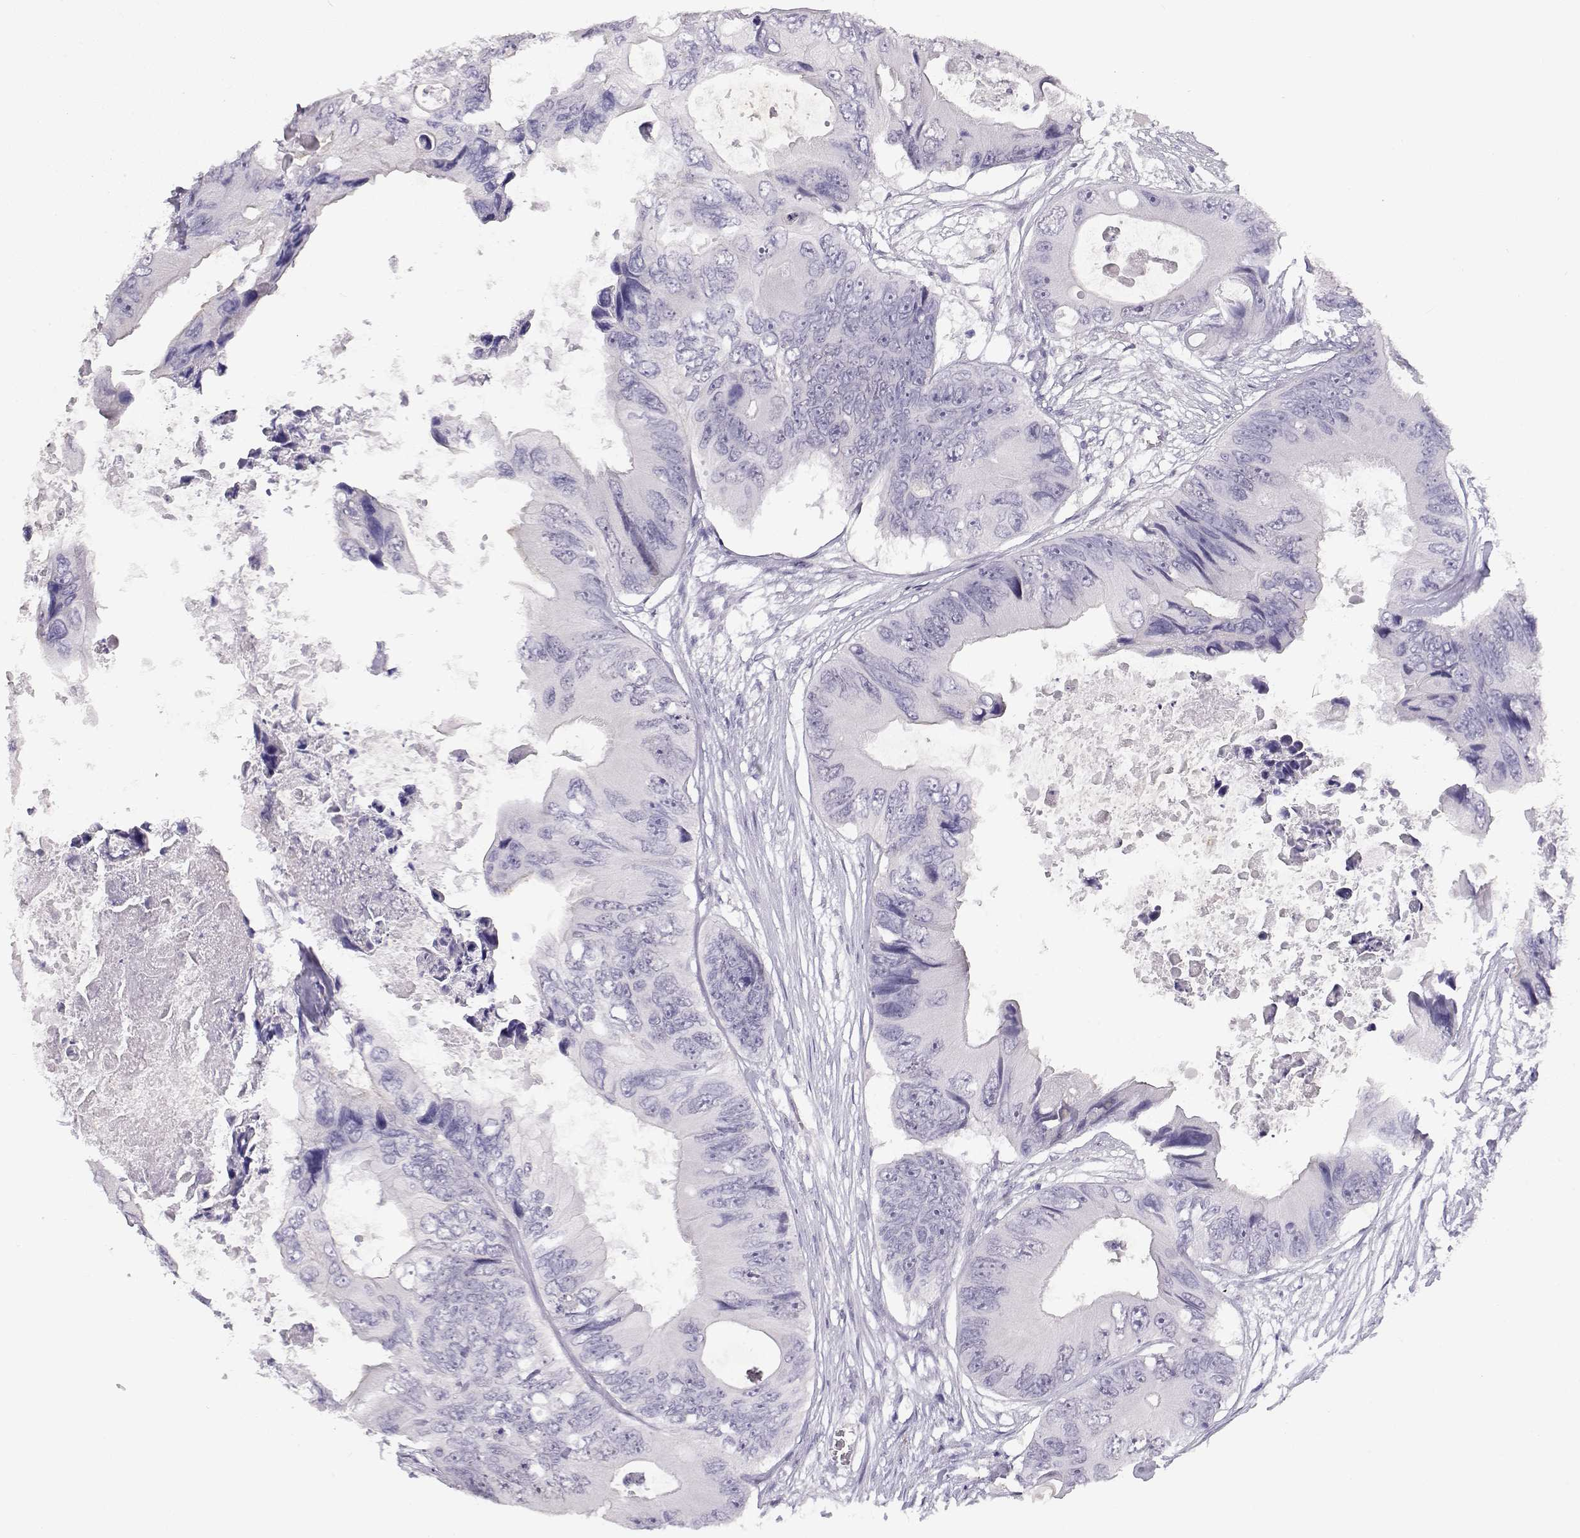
{"staining": {"intensity": "negative", "quantity": "none", "location": "none"}, "tissue": "colorectal cancer", "cell_type": "Tumor cells", "image_type": "cancer", "snomed": [{"axis": "morphology", "description": "Adenocarcinoma, NOS"}, {"axis": "topography", "description": "Rectum"}], "caption": "Immunohistochemistry (IHC) of colorectal cancer (adenocarcinoma) shows no expression in tumor cells.", "gene": "NUTM1", "patient": {"sex": "male", "age": 63}}